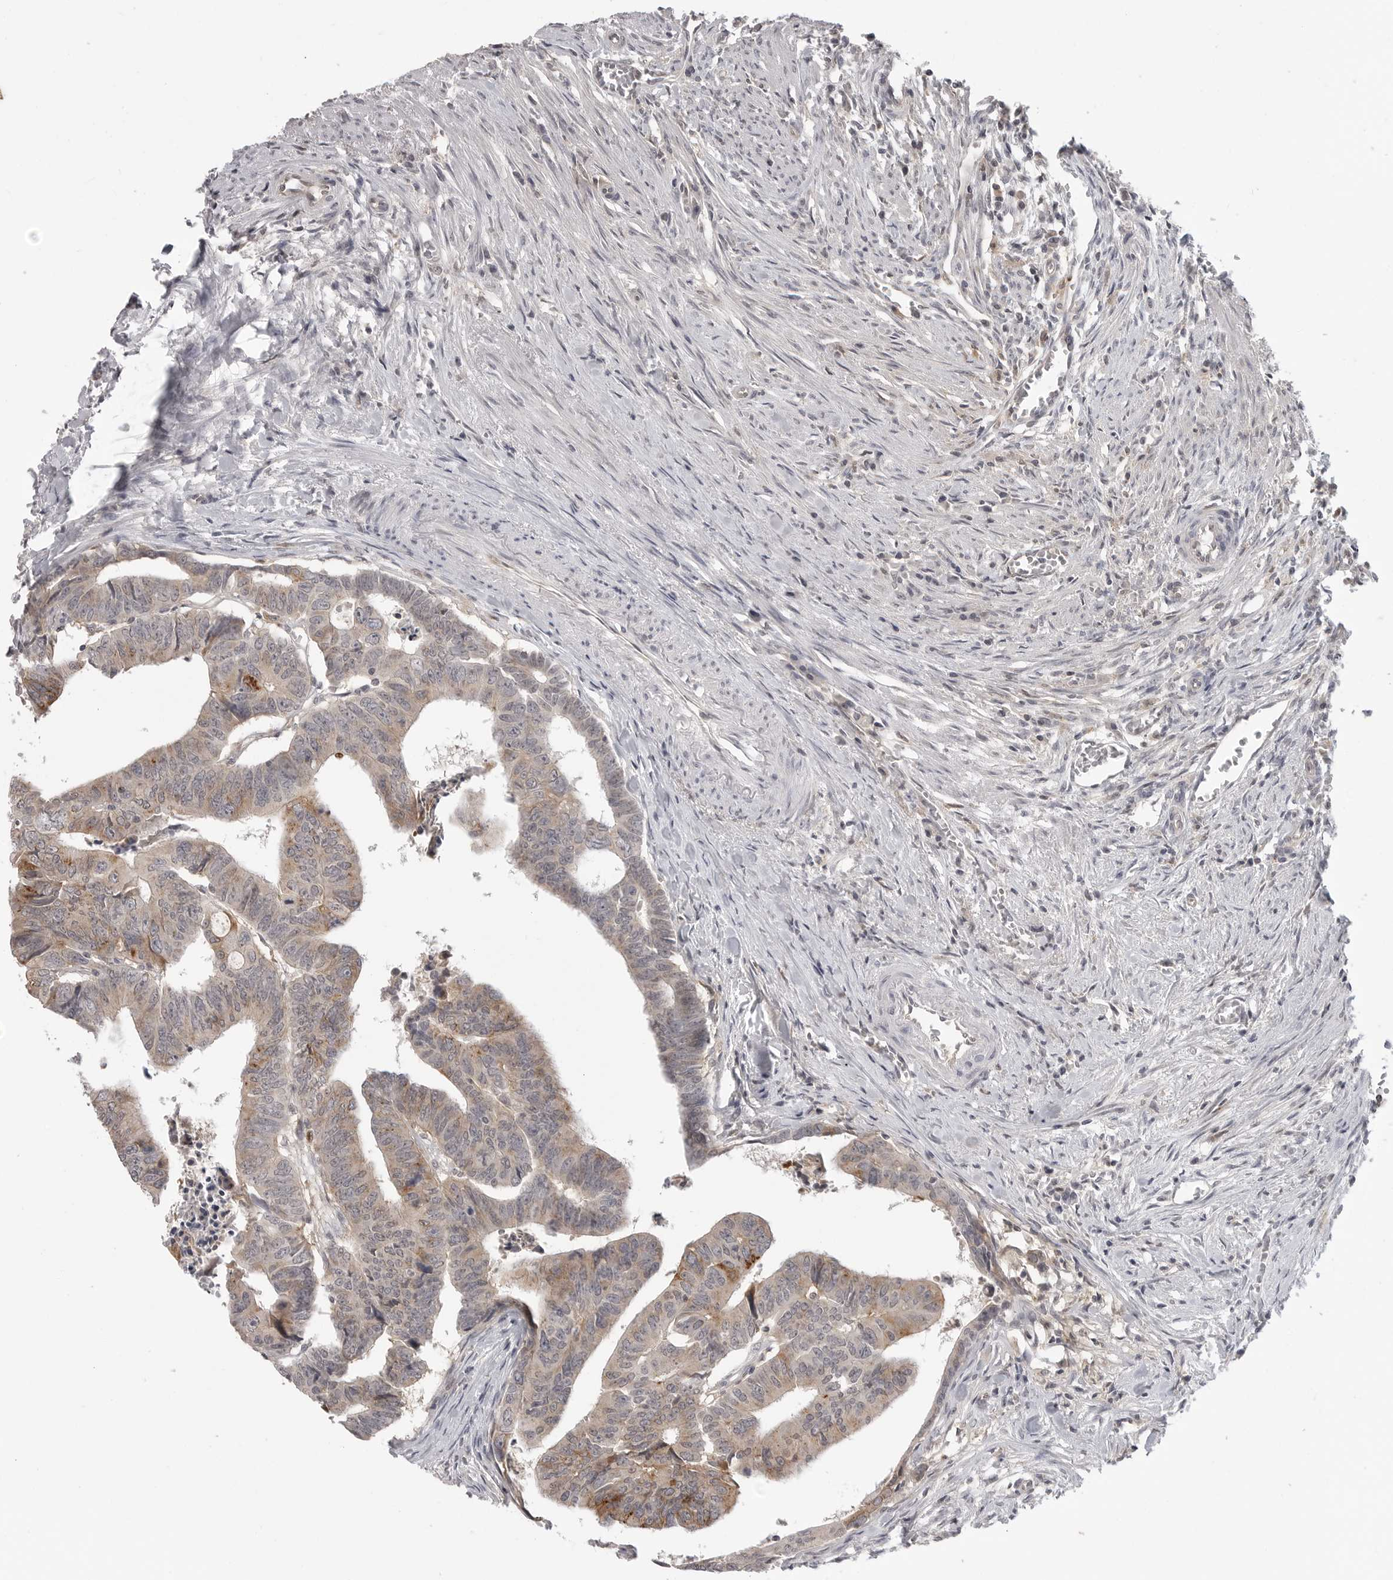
{"staining": {"intensity": "moderate", "quantity": "25%-75%", "location": "cytoplasmic/membranous"}, "tissue": "colorectal cancer", "cell_type": "Tumor cells", "image_type": "cancer", "snomed": [{"axis": "morphology", "description": "Adenocarcinoma, NOS"}, {"axis": "topography", "description": "Rectum"}], "caption": "Tumor cells exhibit moderate cytoplasmic/membranous staining in about 25%-75% of cells in colorectal adenocarcinoma.", "gene": "IFNGR1", "patient": {"sex": "female", "age": 65}}